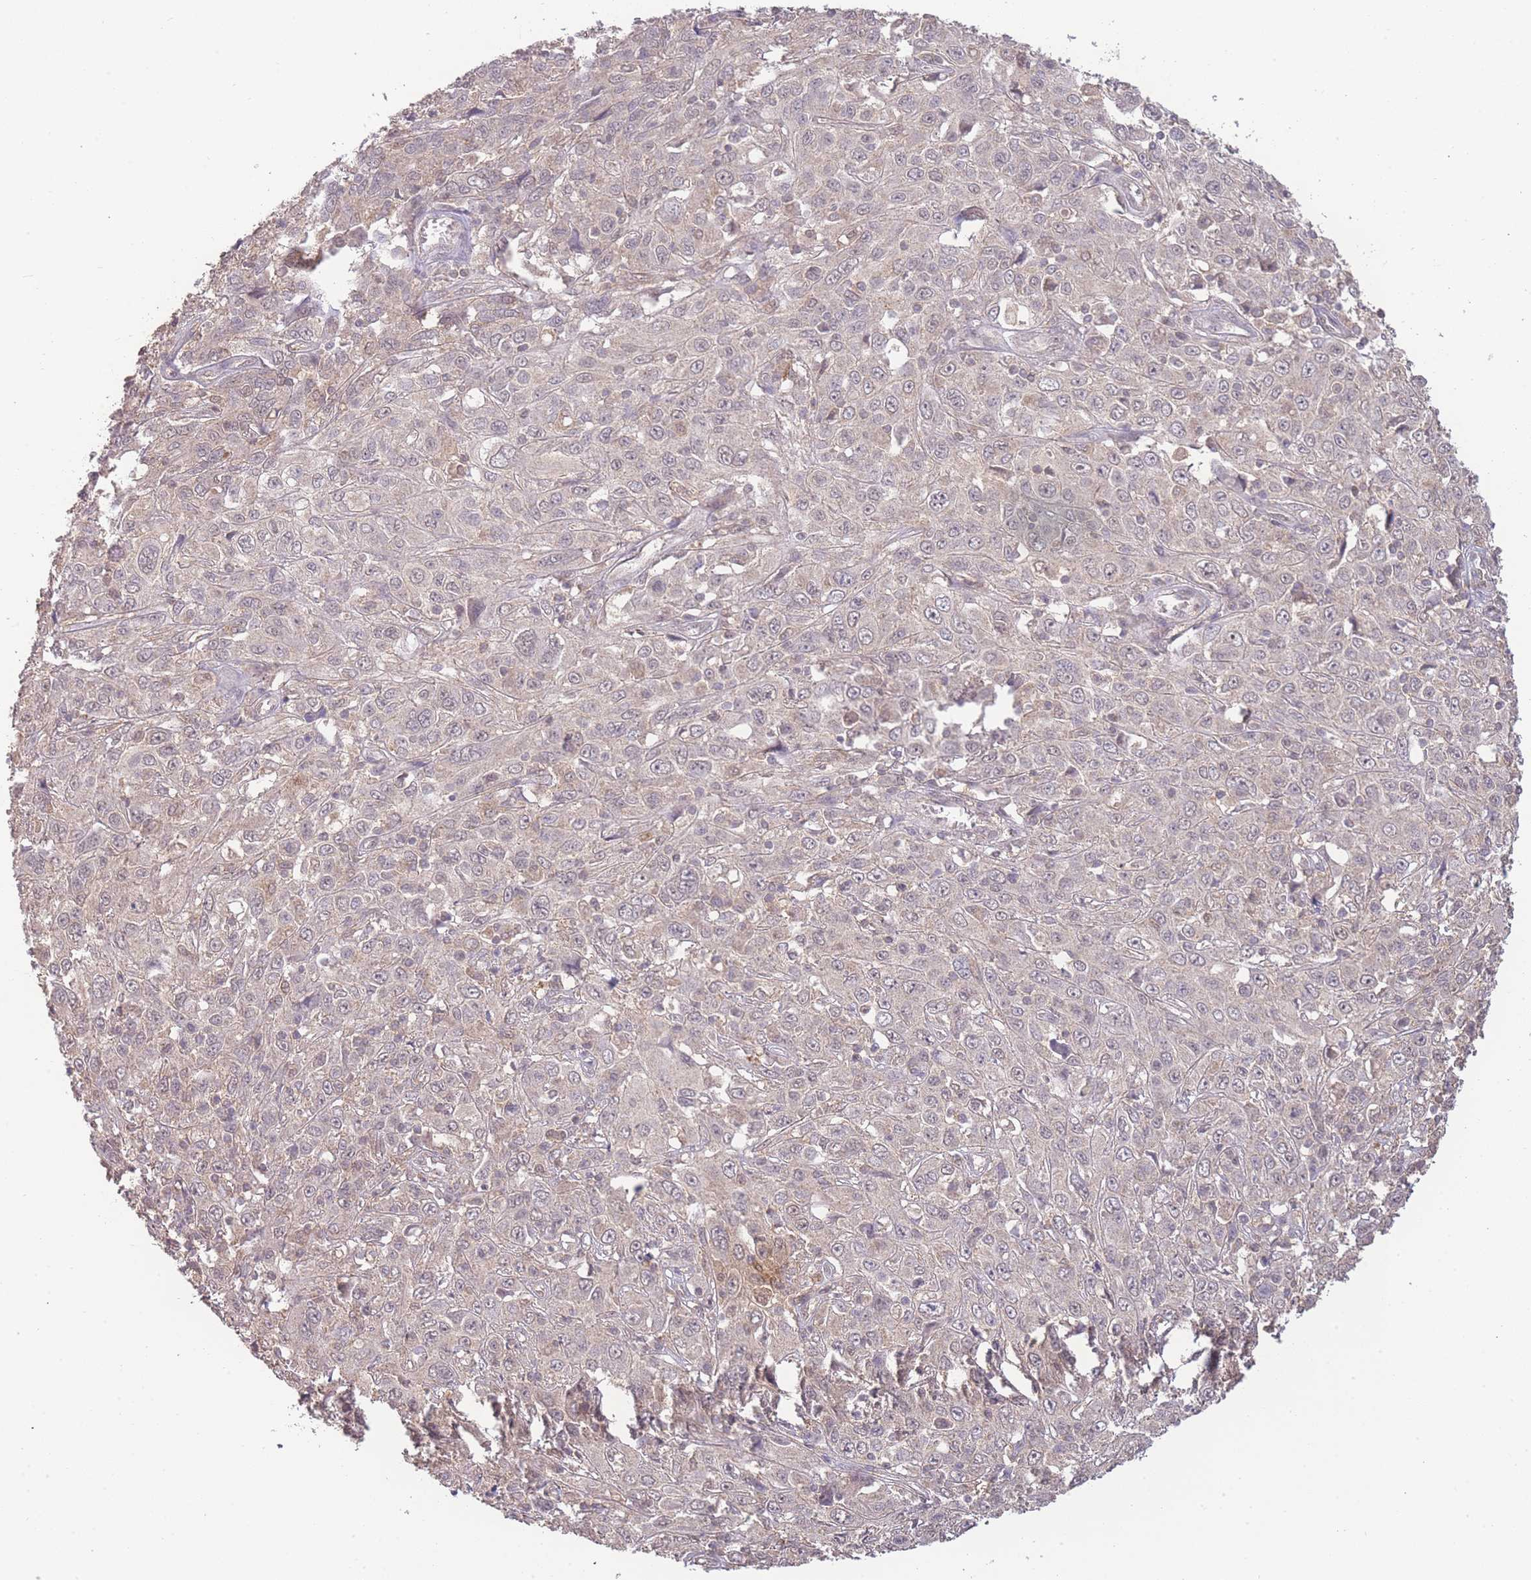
{"staining": {"intensity": "negative", "quantity": "none", "location": "none"}, "tissue": "cervical cancer", "cell_type": "Tumor cells", "image_type": "cancer", "snomed": [{"axis": "morphology", "description": "Squamous cell carcinoma, NOS"}, {"axis": "topography", "description": "Cervix"}], "caption": "A micrograph of human cervical squamous cell carcinoma is negative for staining in tumor cells.", "gene": "RNF144B", "patient": {"sex": "female", "age": 46}}